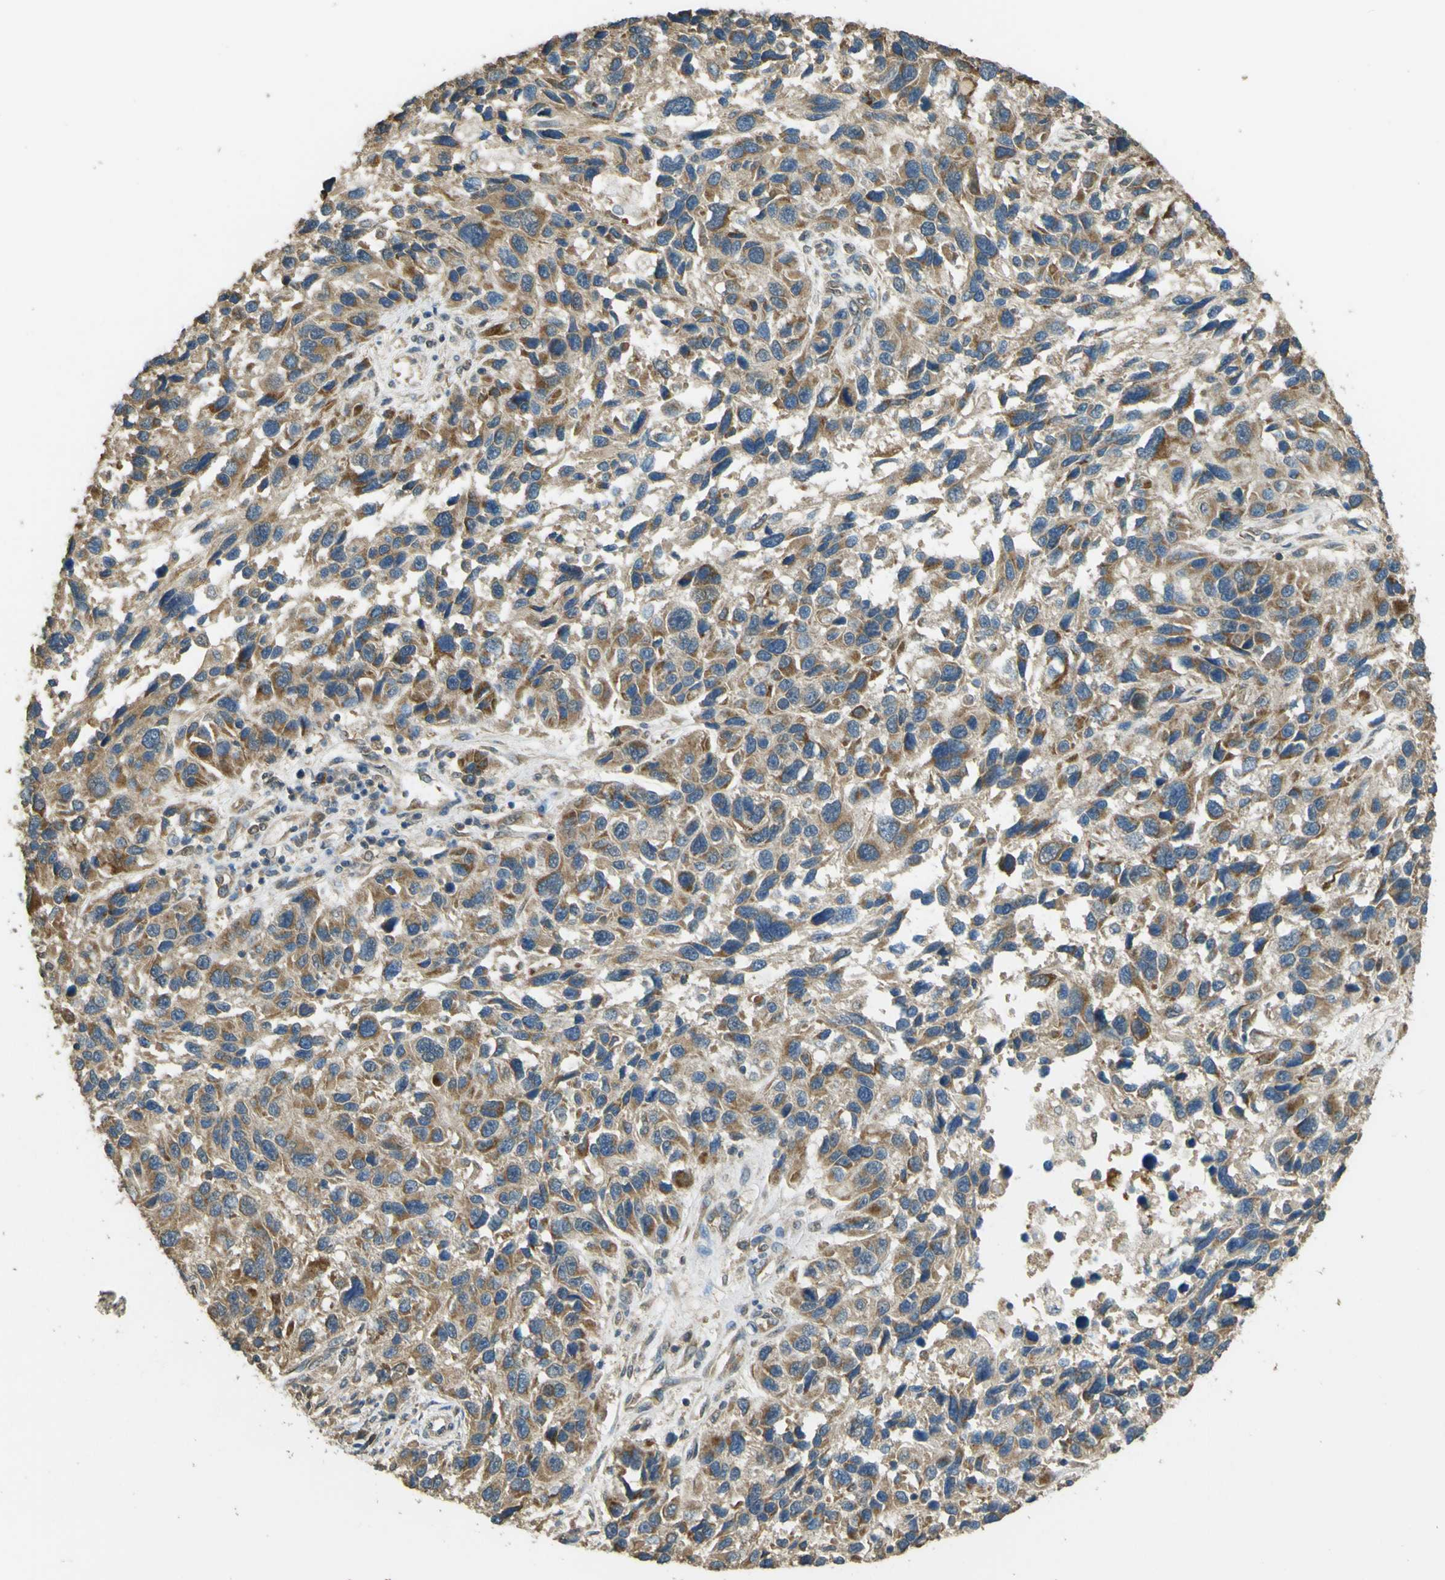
{"staining": {"intensity": "moderate", "quantity": ">75%", "location": "cytoplasmic/membranous"}, "tissue": "melanoma", "cell_type": "Tumor cells", "image_type": "cancer", "snomed": [{"axis": "morphology", "description": "Malignant melanoma, NOS"}, {"axis": "topography", "description": "Skin"}], "caption": "Moderate cytoplasmic/membranous expression is appreciated in about >75% of tumor cells in malignant melanoma.", "gene": "GOLGA1", "patient": {"sex": "male", "age": 53}}